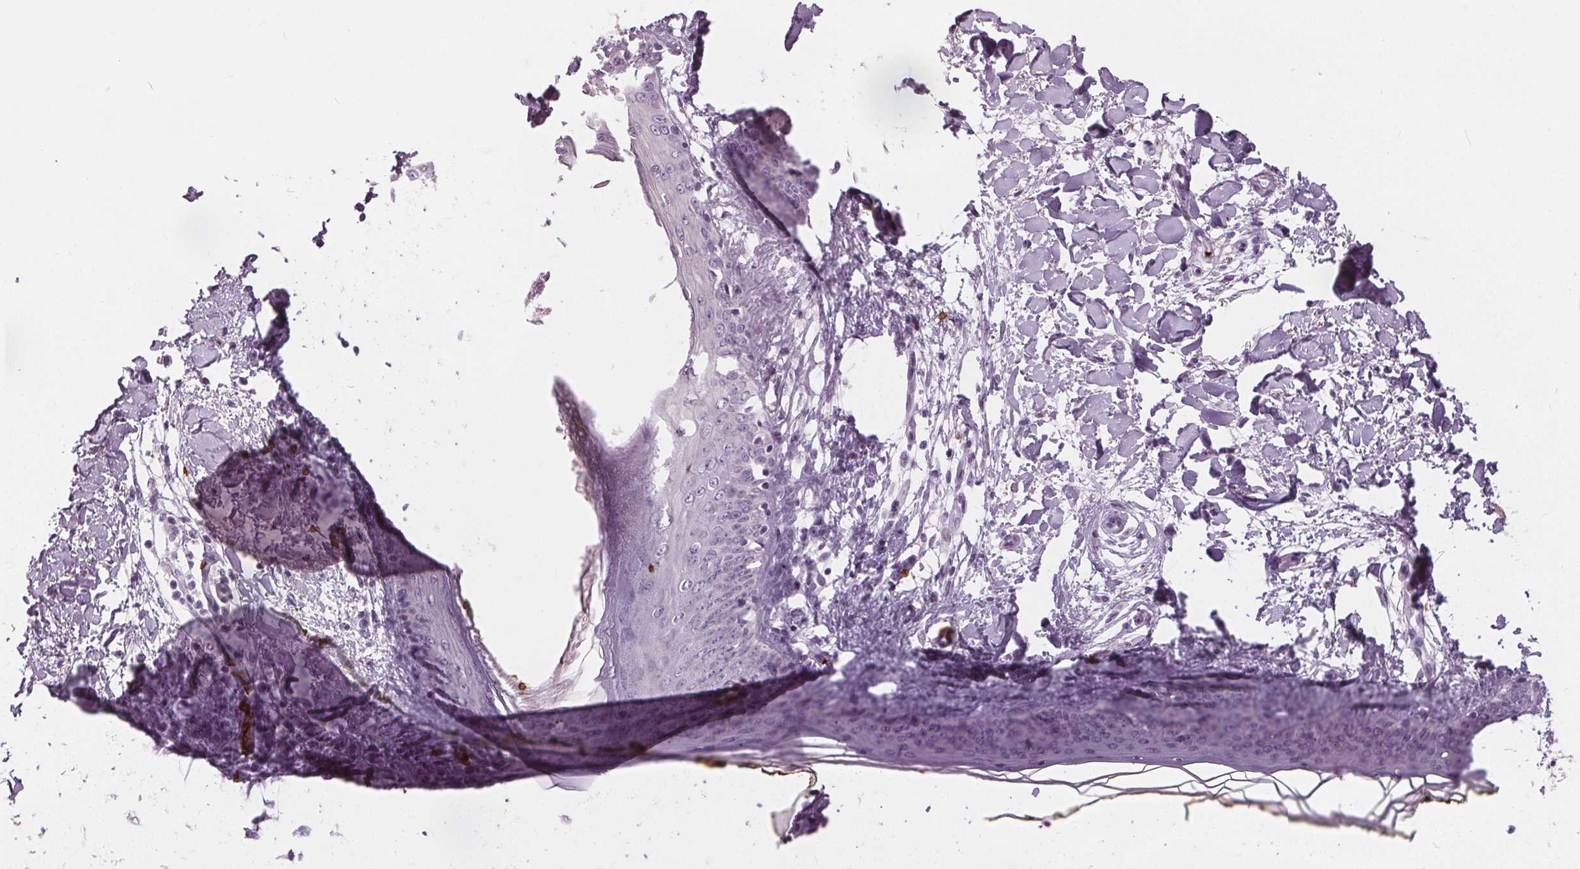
{"staining": {"intensity": "negative", "quantity": "none", "location": "none"}, "tissue": "skin", "cell_type": "Fibroblasts", "image_type": "normal", "snomed": [{"axis": "morphology", "description": "Normal tissue, NOS"}, {"axis": "topography", "description": "Skin"}], "caption": "IHC of unremarkable skin exhibits no positivity in fibroblasts. (DAB immunohistochemistry (IHC), high magnification).", "gene": "SLC4A1", "patient": {"sex": "female", "age": 34}}